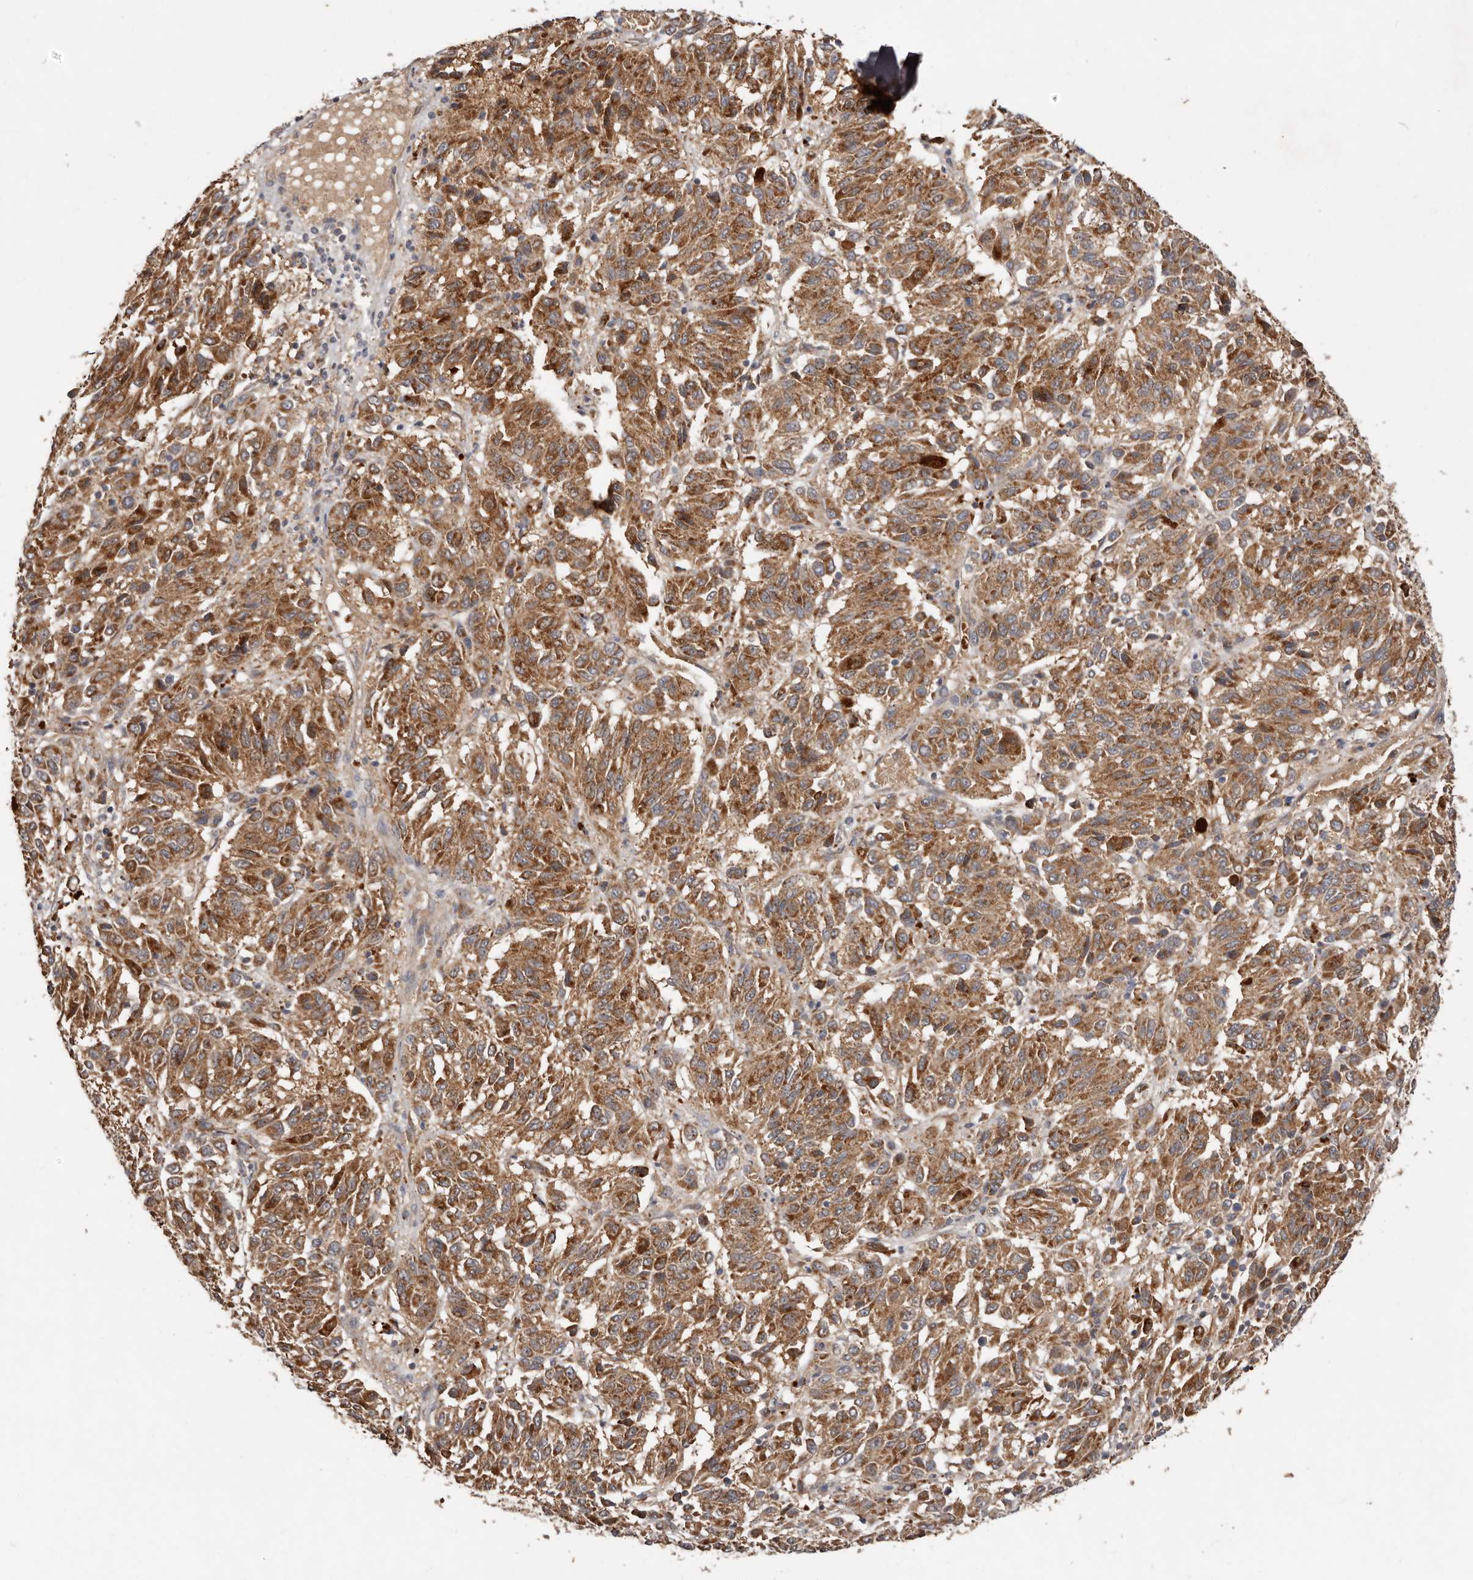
{"staining": {"intensity": "moderate", "quantity": ">75%", "location": "cytoplasmic/membranous"}, "tissue": "melanoma", "cell_type": "Tumor cells", "image_type": "cancer", "snomed": [{"axis": "morphology", "description": "Malignant melanoma, NOS"}, {"axis": "topography", "description": "Skin"}], "caption": "IHC histopathology image of neoplastic tissue: malignant melanoma stained using immunohistochemistry (IHC) shows medium levels of moderate protein expression localized specifically in the cytoplasmic/membranous of tumor cells, appearing as a cytoplasmic/membranous brown color.", "gene": "GOT1L1", "patient": {"sex": "female", "age": 82}}